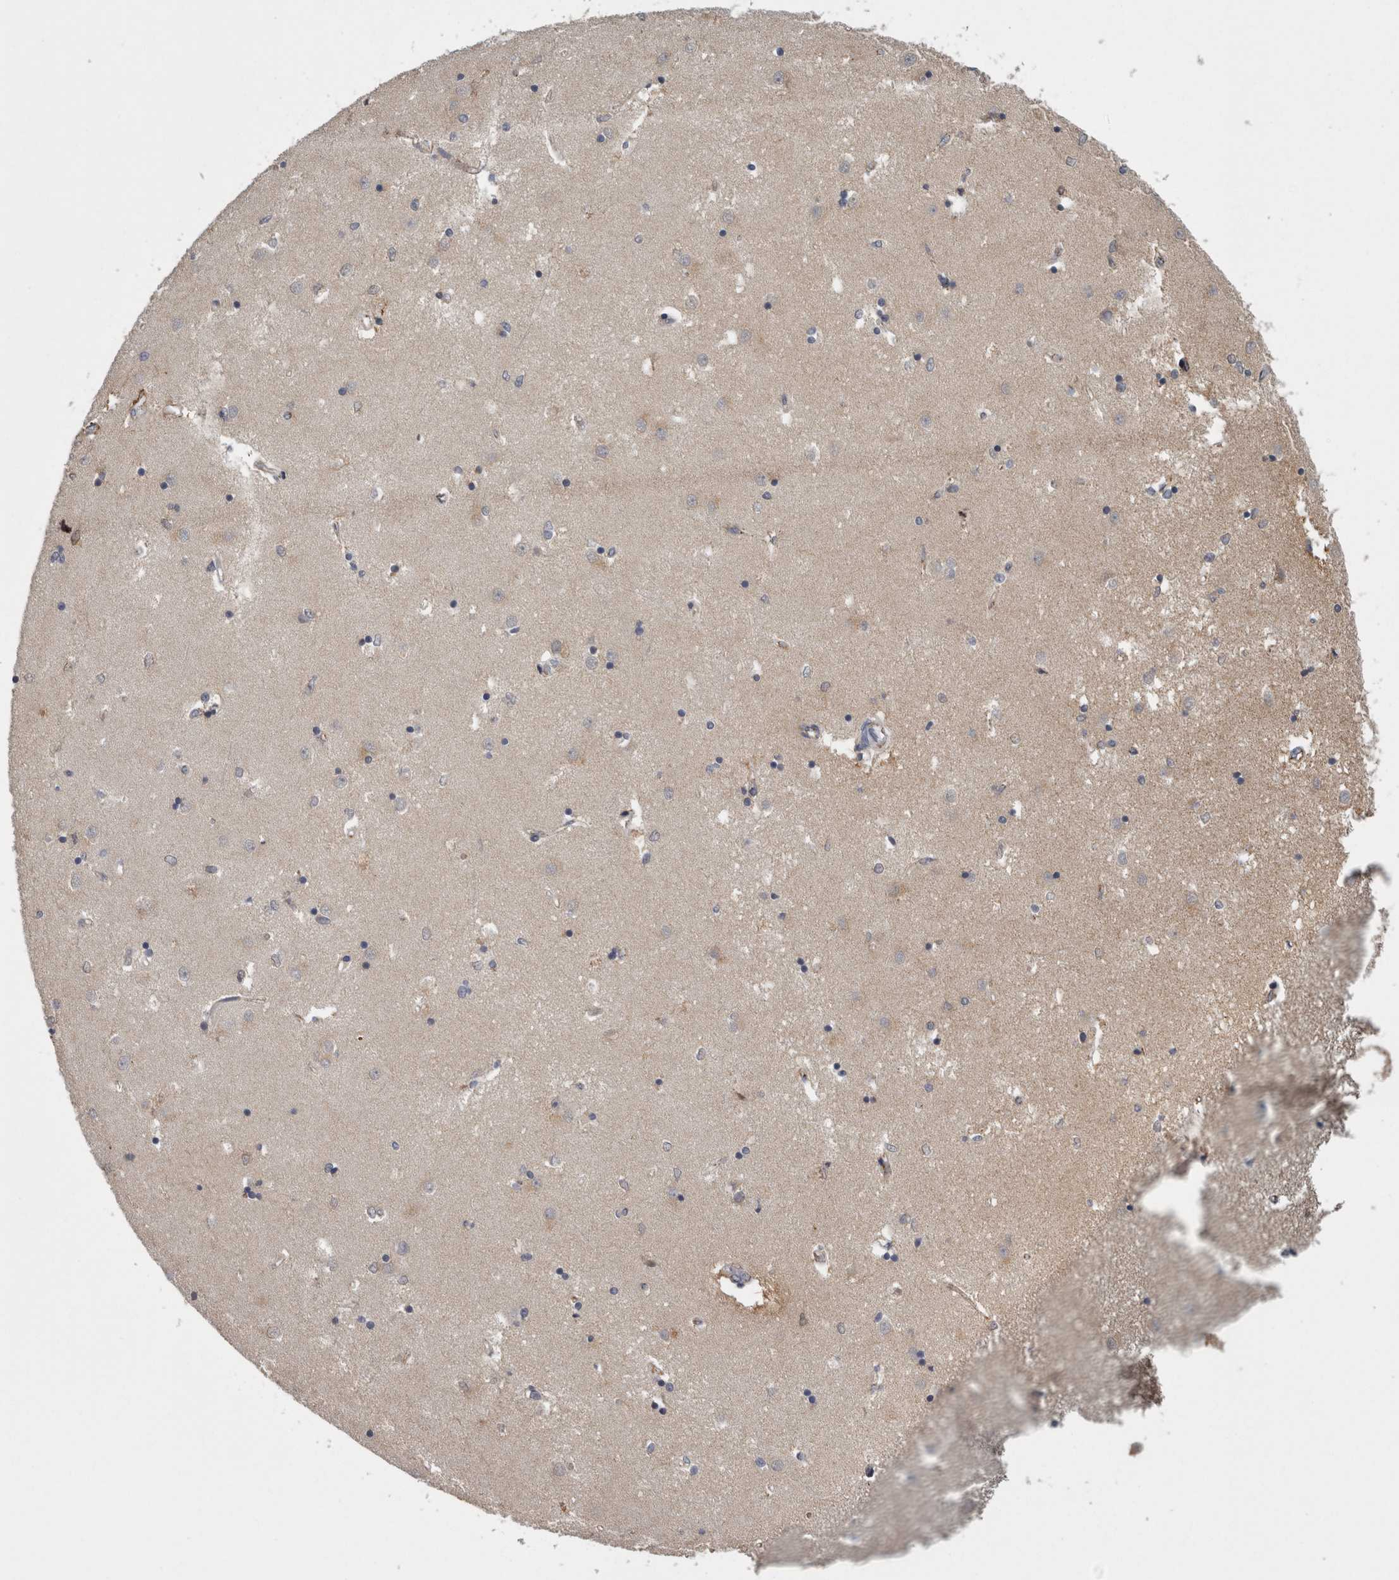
{"staining": {"intensity": "weak", "quantity": "<25%", "location": "cytoplasmic/membranous"}, "tissue": "caudate", "cell_type": "Glial cells", "image_type": "normal", "snomed": [{"axis": "morphology", "description": "Normal tissue, NOS"}, {"axis": "topography", "description": "Lateral ventricle wall"}], "caption": "Immunohistochemical staining of benign human caudate exhibits no significant positivity in glial cells. The staining is performed using DAB brown chromogen with nuclei counter-stained in using hematoxylin.", "gene": "TCAP", "patient": {"sex": "male", "age": 45}}